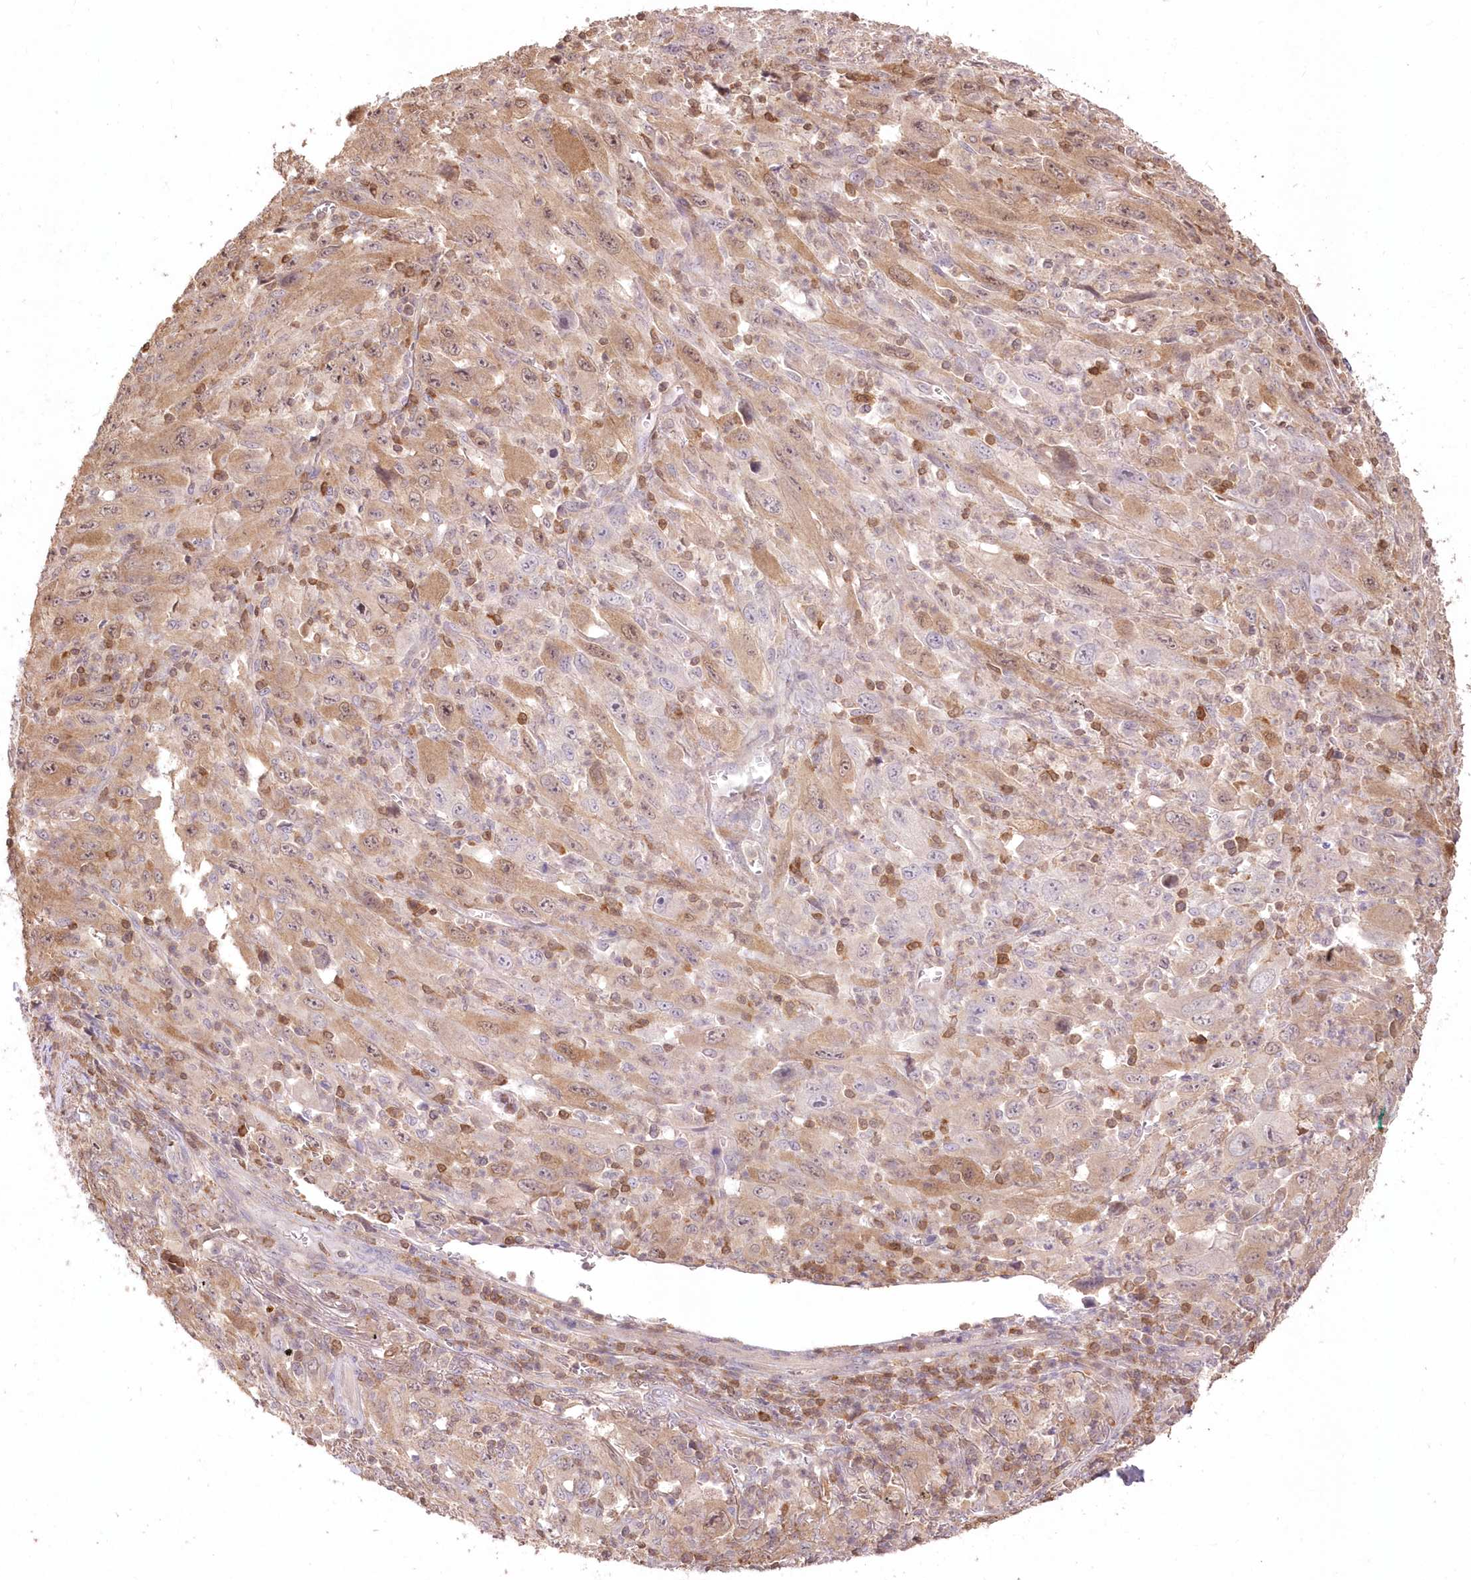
{"staining": {"intensity": "weak", "quantity": "25%-75%", "location": "cytoplasmic/membranous"}, "tissue": "melanoma", "cell_type": "Tumor cells", "image_type": "cancer", "snomed": [{"axis": "morphology", "description": "Malignant melanoma, Metastatic site"}, {"axis": "topography", "description": "Skin"}], "caption": "This image demonstrates melanoma stained with immunohistochemistry to label a protein in brown. The cytoplasmic/membranous of tumor cells show weak positivity for the protein. Nuclei are counter-stained blue.", "gene": "STK17B", "patient": {"sex": "female", "age": 56}}